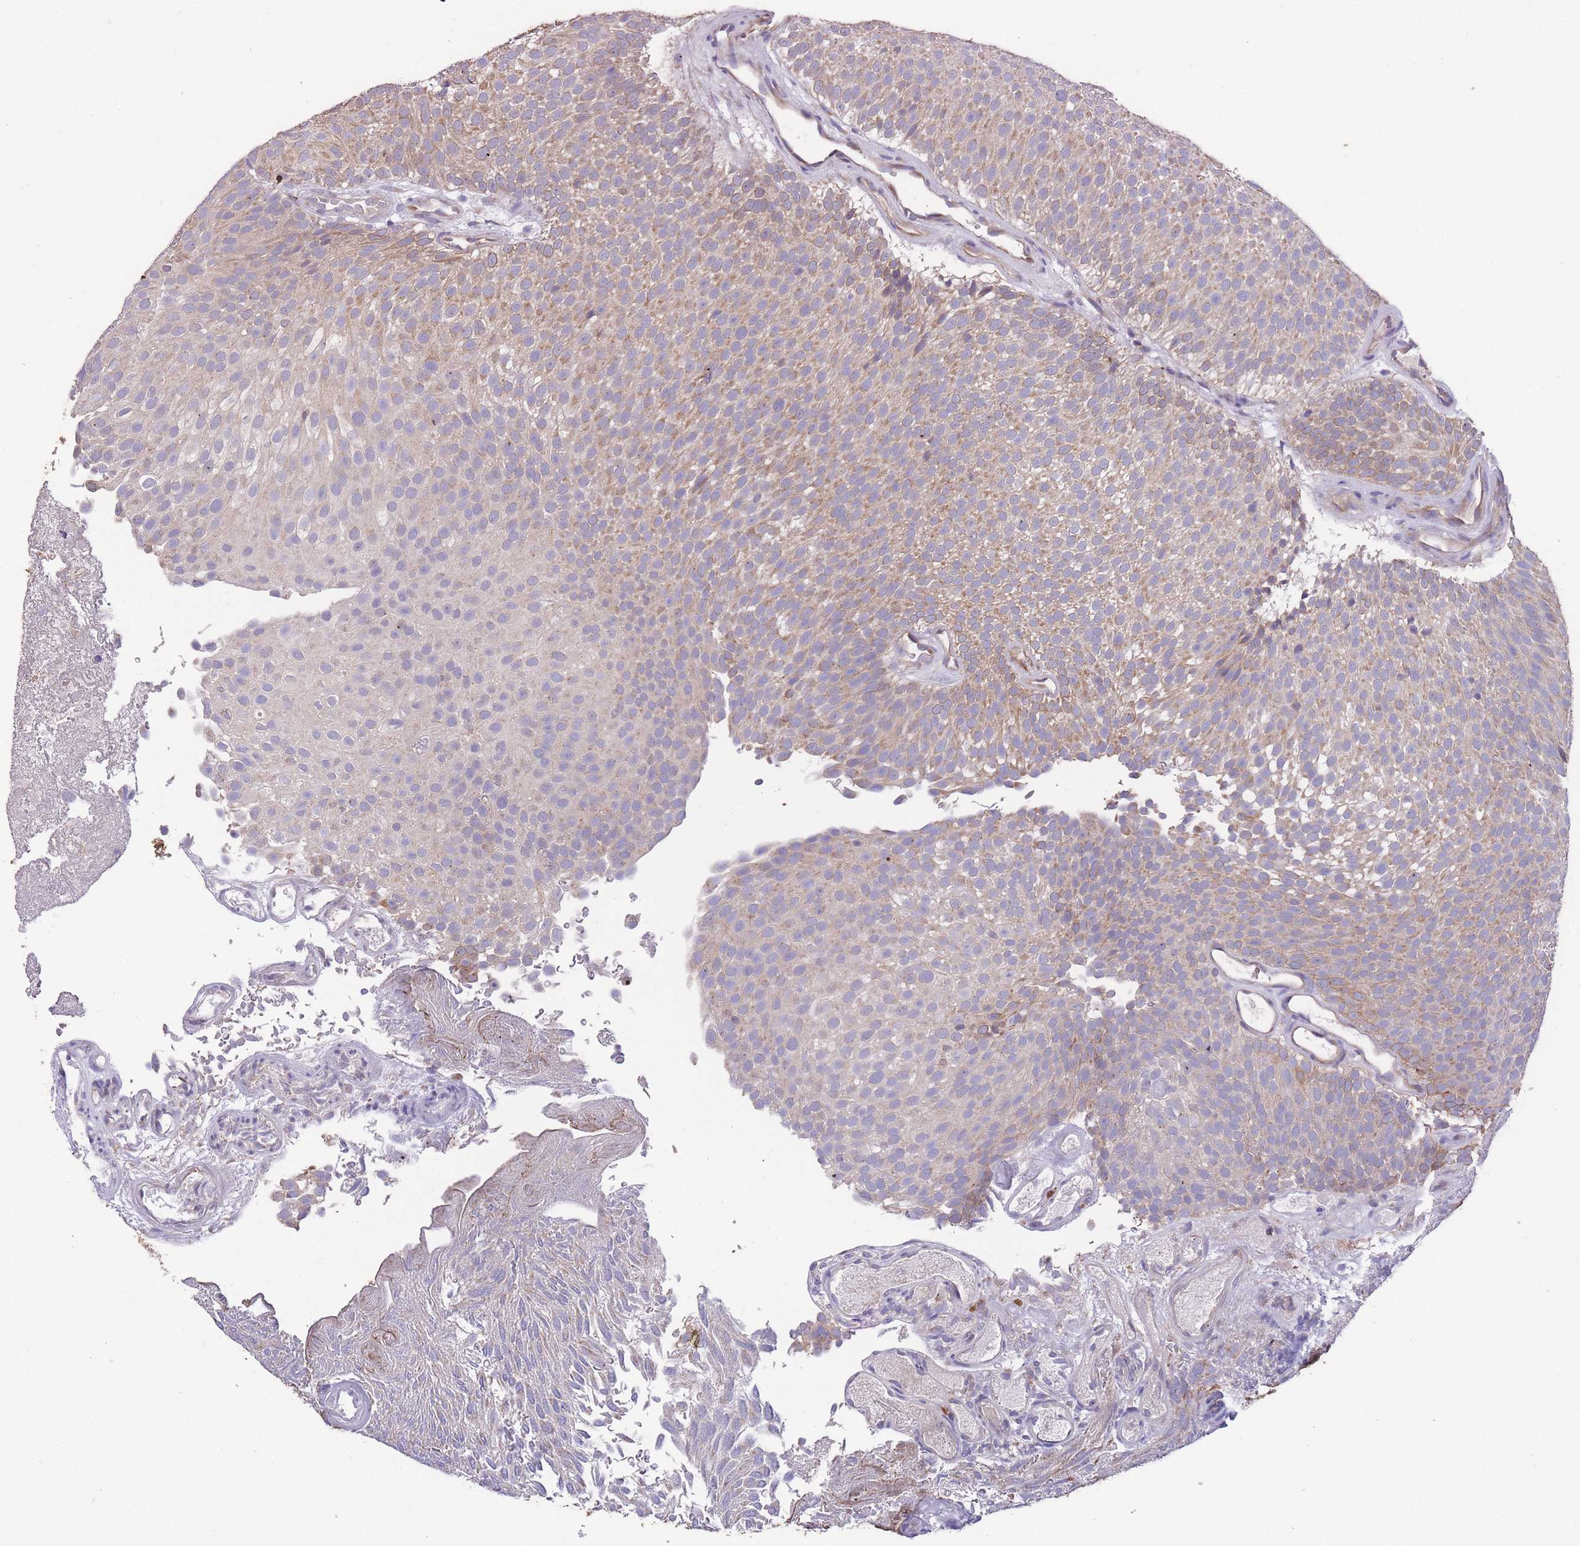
{"staining": {"intensity": "weak", "quantity": "25%-75%", "location": "cytoplasmic/membranous"}, "tissue": "urothelial cancer", "cell_type": "Tumor cells", "image_type": "cancer", "snomed": [{"axis": "morphology", "description": "Urothelial carcinoma, Low grade"}, {"axis": "topography", "description": "Urinary bladder"}], "caption": "This micrograph displays IHC staining of low-grade urothelial carcinoma, with low weak cytoplasmic/membranous positivity in about 25%-75% of tumor cells.", "gene": "STIM2", "patient": {"sex": "male", "age": 78}}